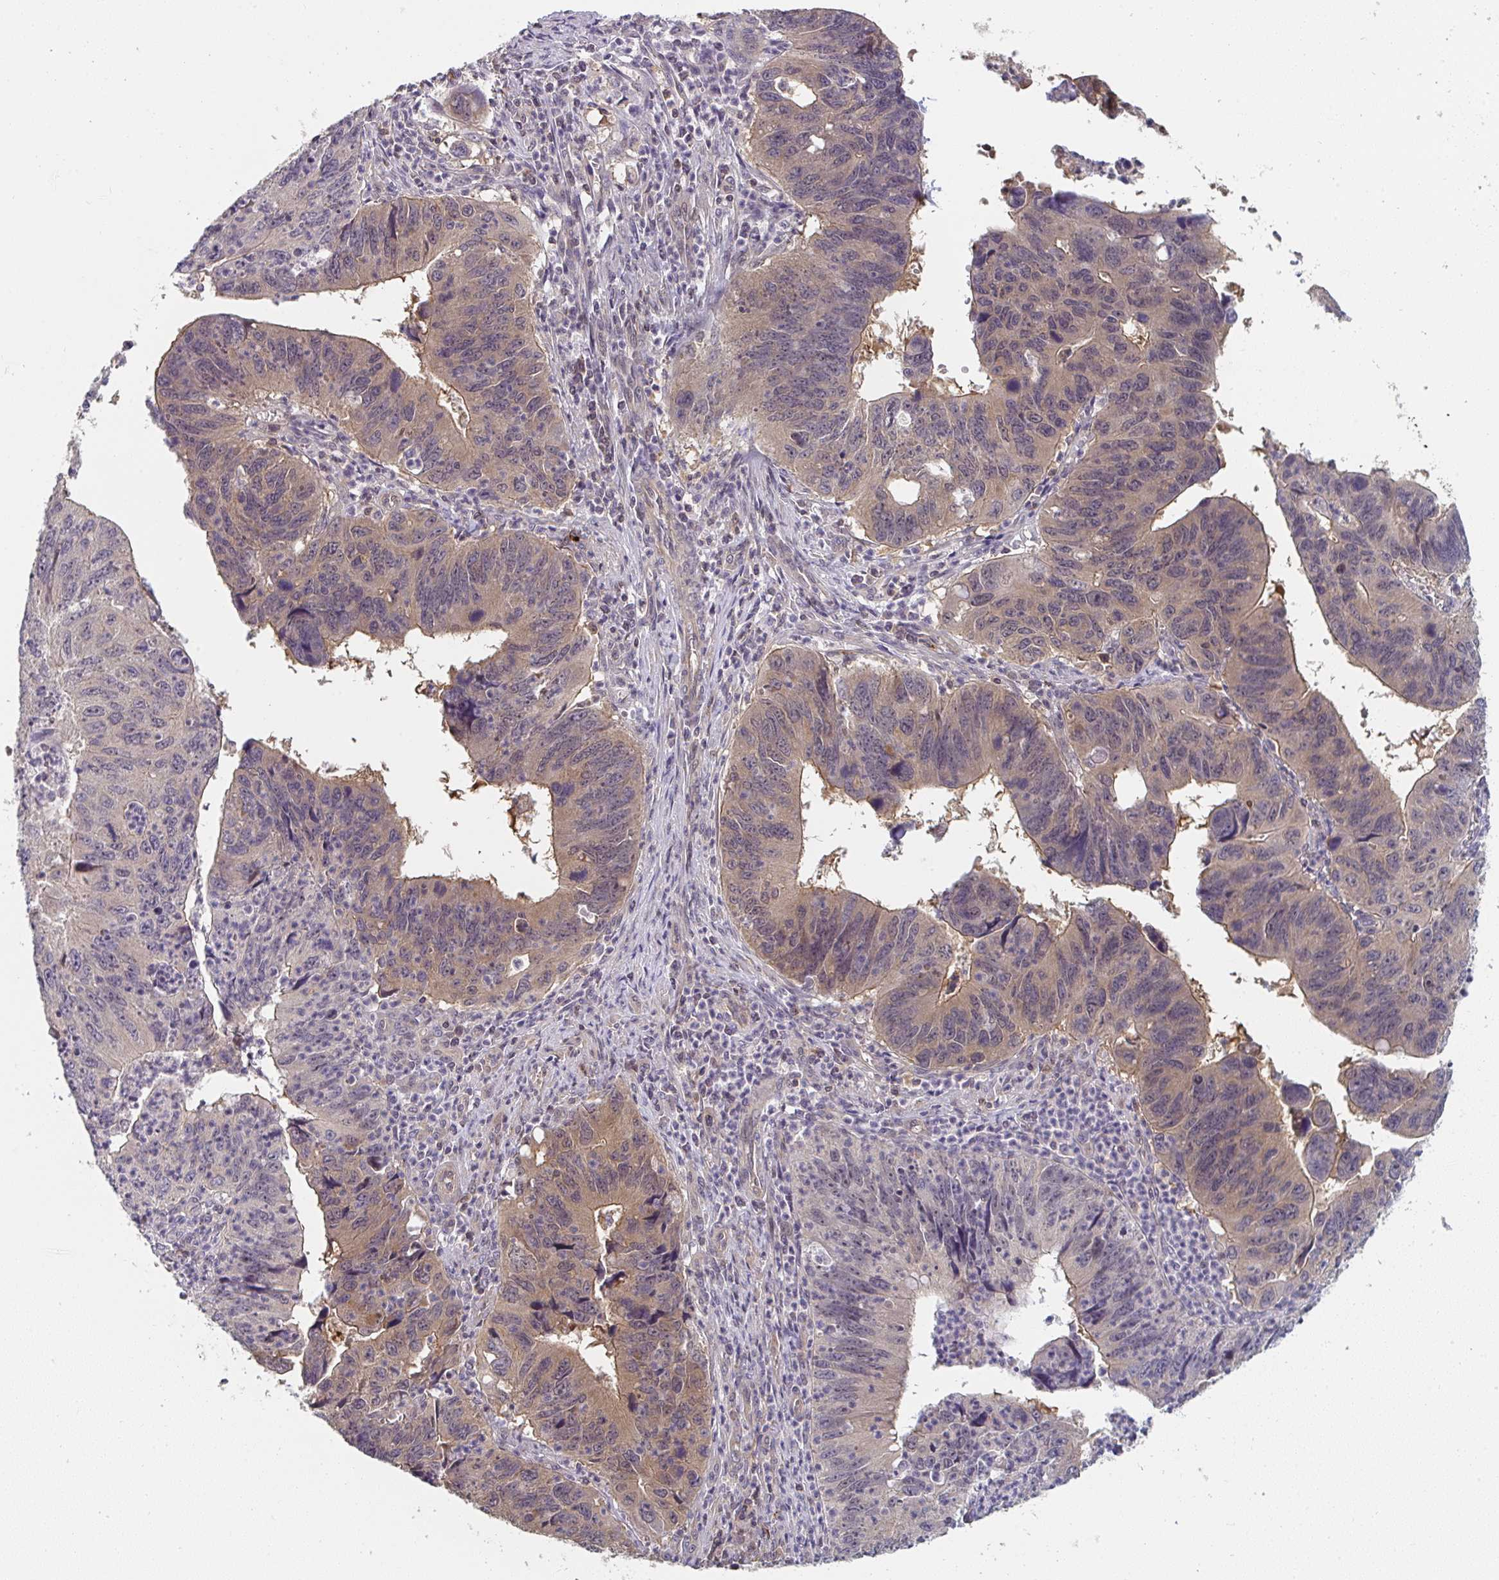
{"staining": {"intensity": "weak", "quantity": ">75%", "location": "cytoplasmic/membranous"}, "tissue": "stomach cancer", "cell_type": "Tumor cells", "image_type": "cancer", "snomed": [{"axis": "morphology", "description": "Adenocarcinoma, NOS"}, {"axis": "topography", "description": "Stomach"}], "caption": "Tumor cells demonstrate low levels of weak cytoplasmic/membranous expression in about >75% of cells in stomach cancer (adenocarcinoma). The protein of interest is stained brown, and the nuclei are stained in blue (DAB (3,3'-diaminobenzidine) IHC with brightfield microscopy, high magnification).", "gene": "RANGRF", "patient": {"sex": "male", "age": 59}}